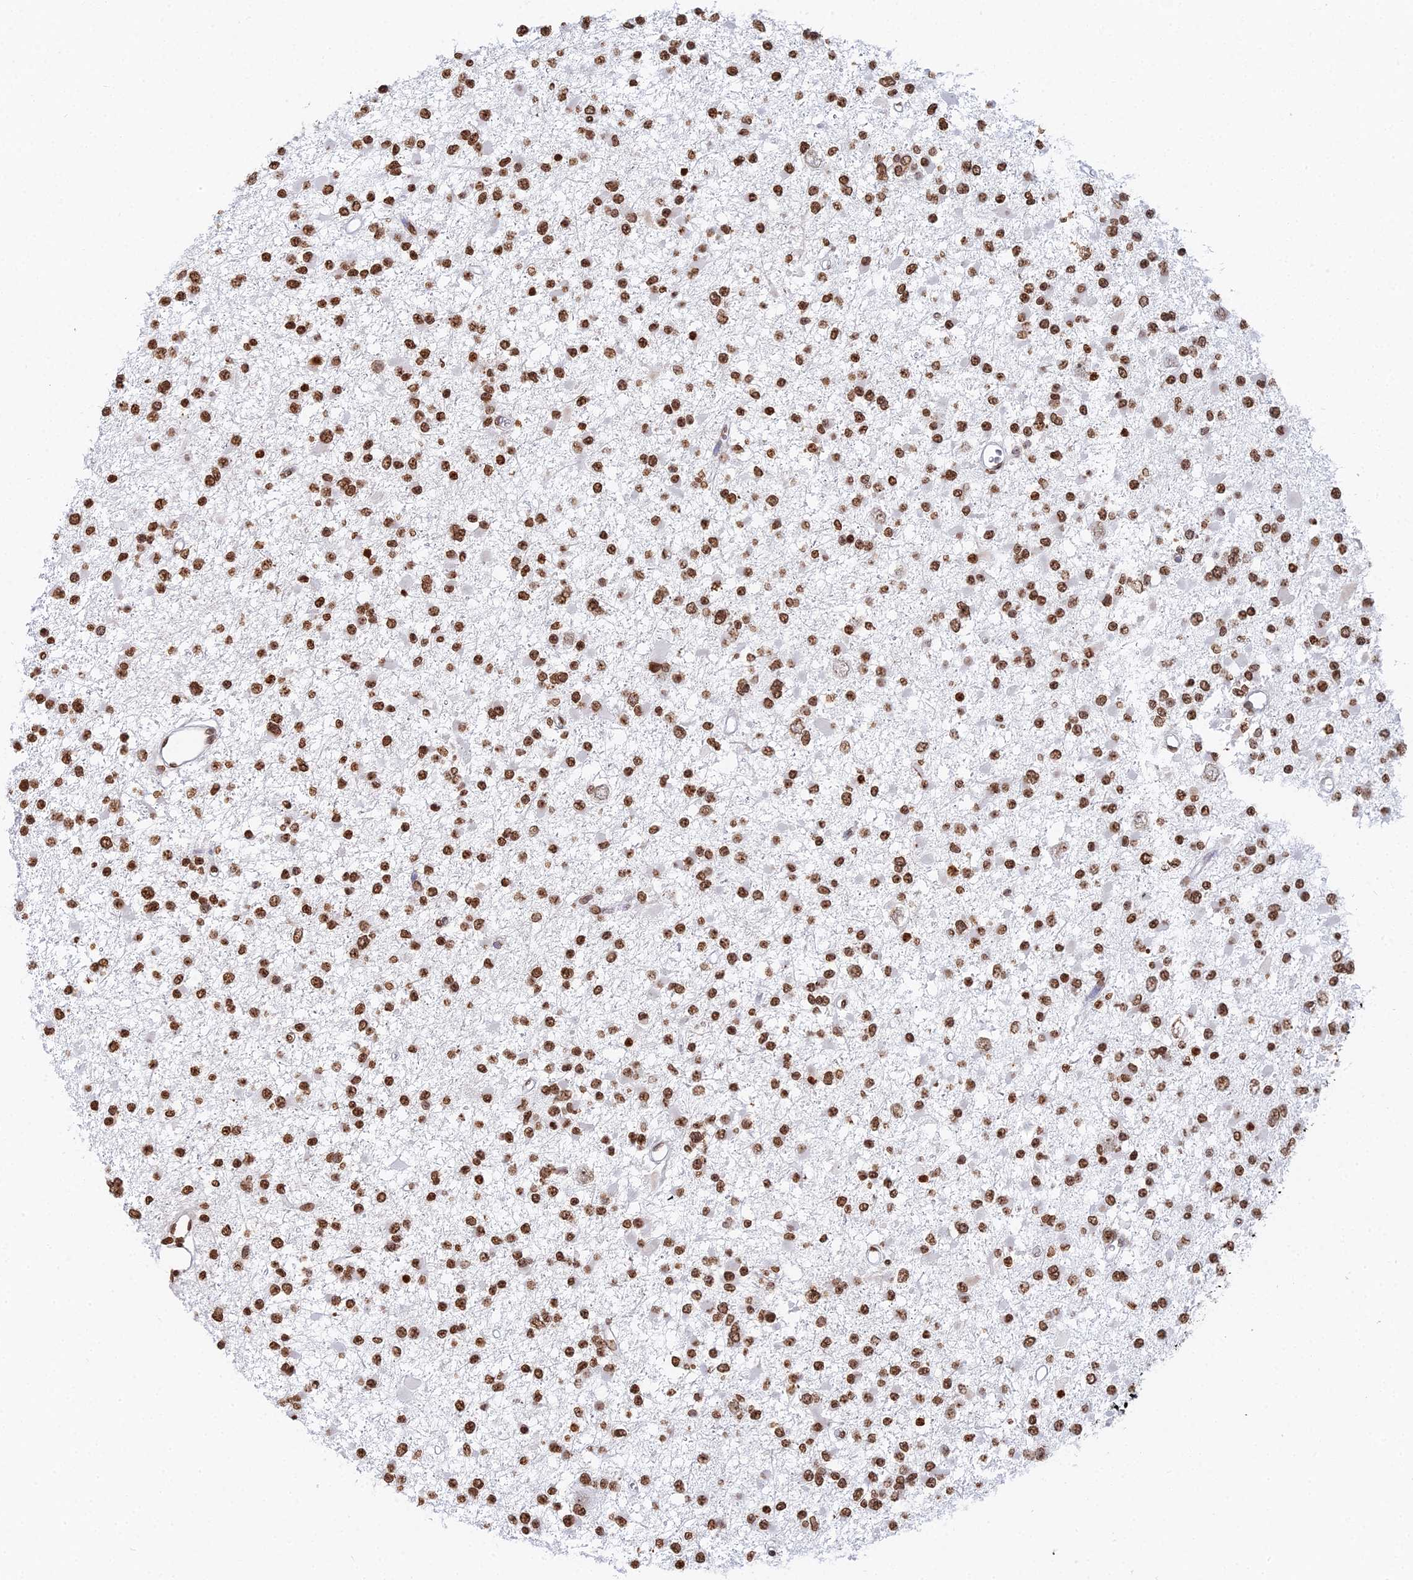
{"staining": {"intensity": "moderate", "quantity": ">75%", "location": "nuclear"}, "tissue": "glioma", "cell_type": "Tumor cells", "image_type": "cancer", "snomed": [{"axis": "morphology", "description": "Glioma, malignant, Low grade"}, {"axis": "topography", "description": "Brain"}], "caption": "There is medium levels of moderate nuclear expression in tumor cells of malignant low-grade glioma, as demonstrated by immunohistochemical staining (brown color).", "gene": "GBP3", "patient": {"sex": "female", "age": 22}}